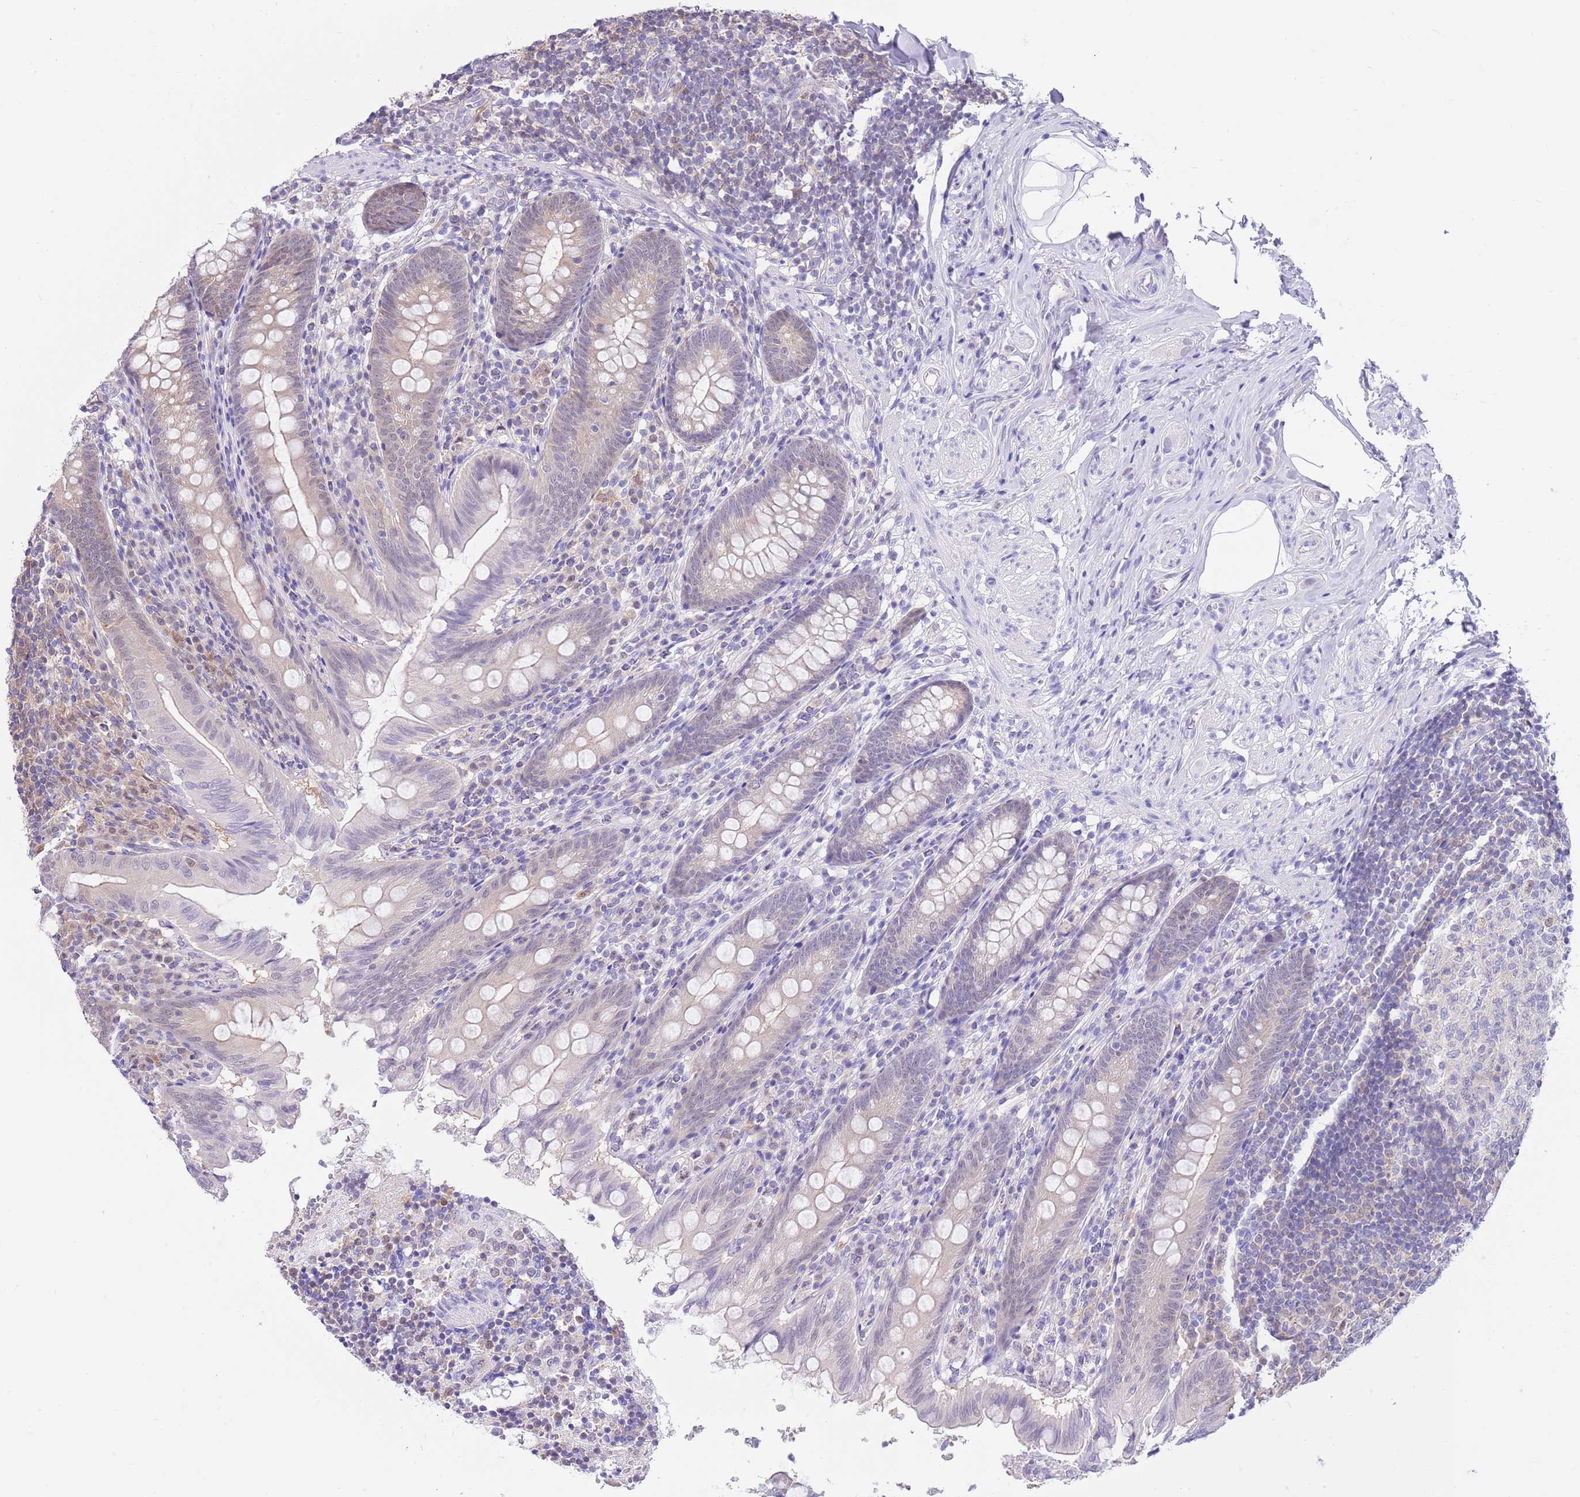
{"staining": {"intensity": "negative", "quantity": "none", "location": "none"}, "tissue": "appendix", "cell_type": "Glandular cells", "image_type": "normal", "snomed": [{"axis": "morphology", "description": "Normal tissue, NOS"}, {"axis": "topography", "description": "Appendix"}], "caption": "IHC image of unremarkable appendix stained for a protein (brown), which exhibits no positivity in glandular cells. (Immunohistochemistry, brightfield microscopy, high magnification).", "gene": "DDI2", "patient": {"sex": "male", "age": 55}}